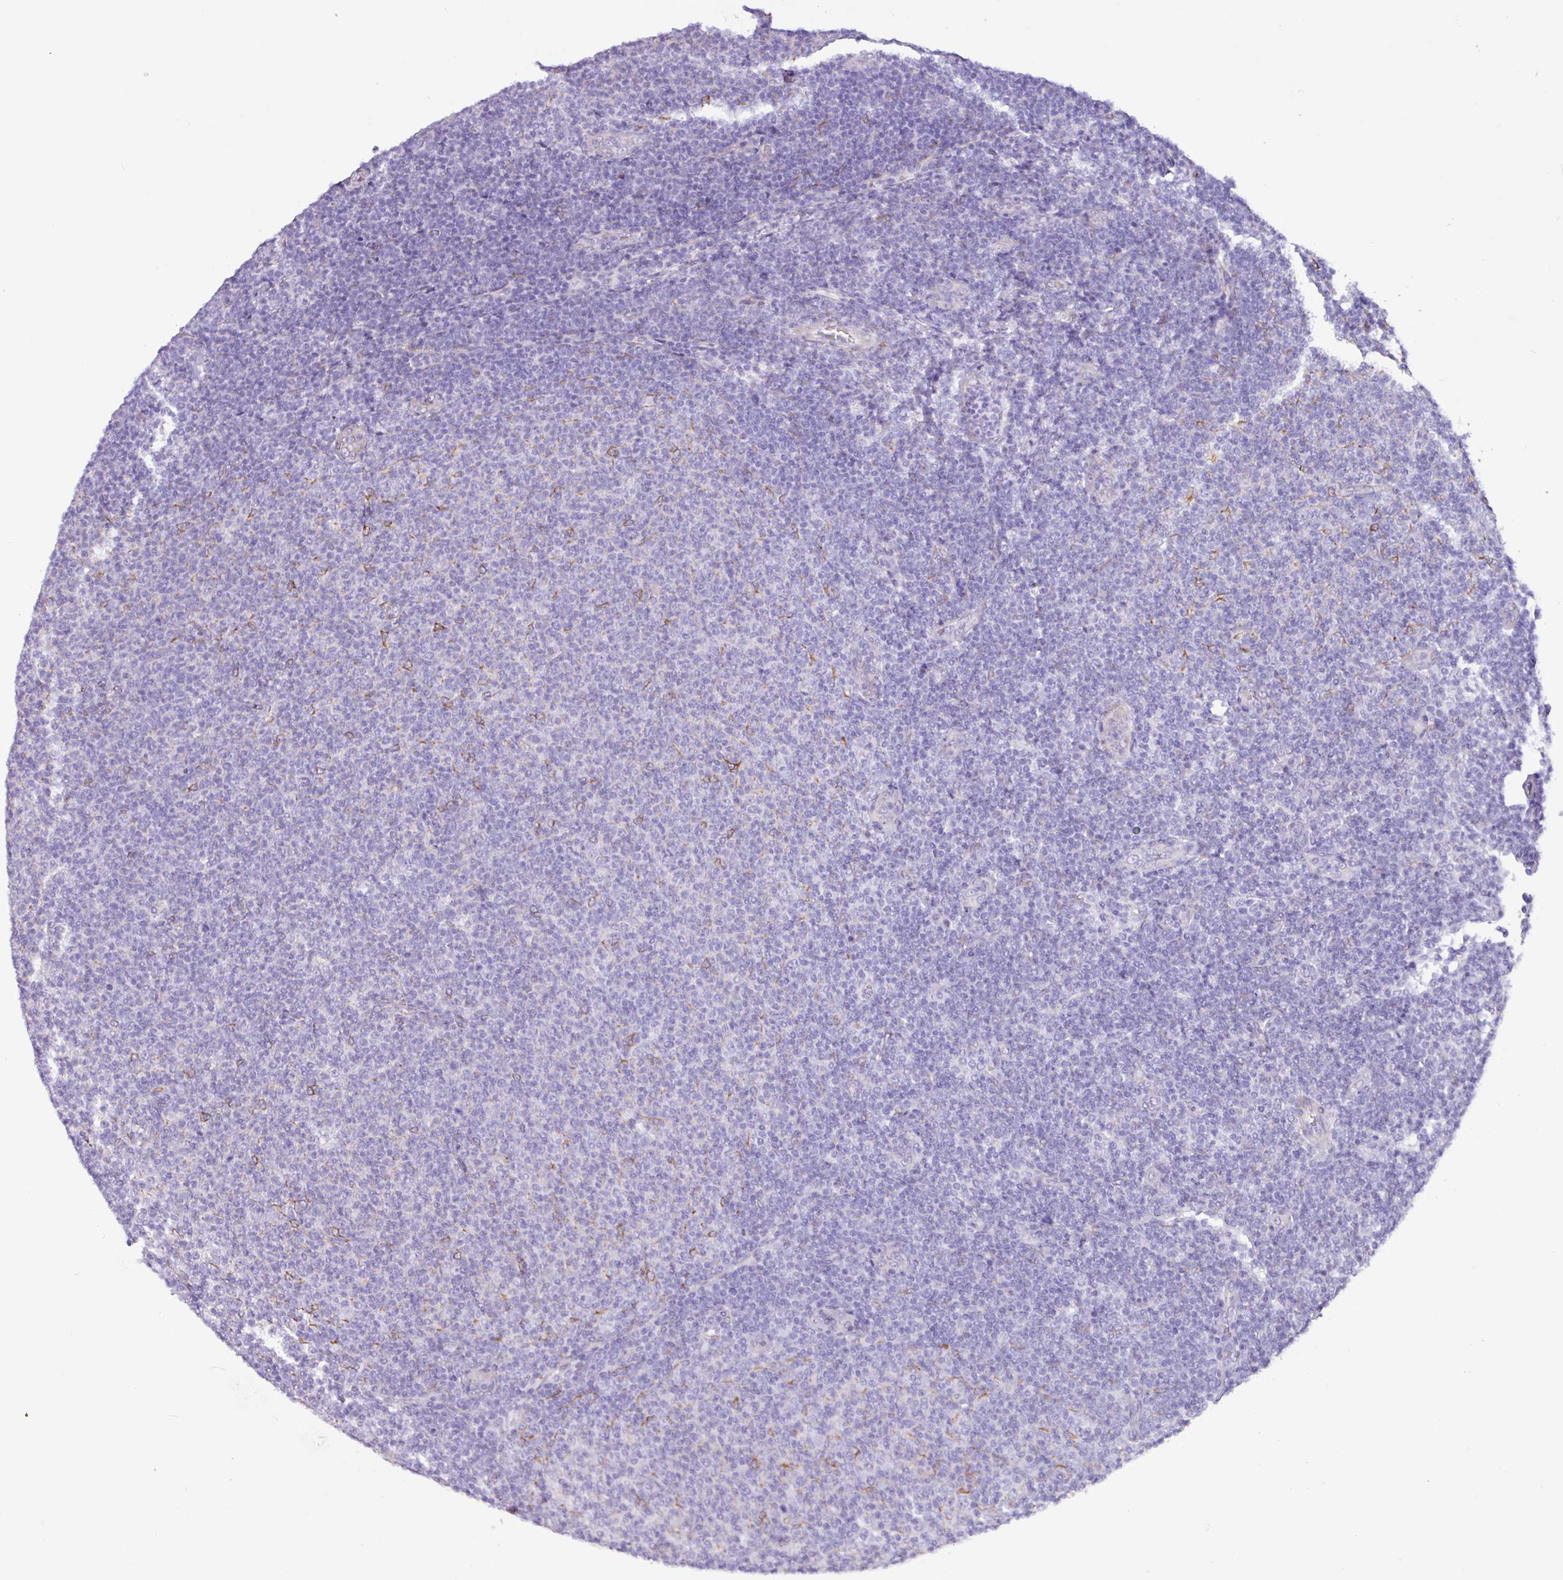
{"staining": {"intensity": "negative", "quantity": "none", "location": "none"}, "tissue": "lymphoma", "cell_type": "Tumor cells", "image_type": "cancer", "snomed": [{"axis": "morphology", "description": "Malignant lymphoma, non-Hodgkin's type, Low grade"}, {"axis": "topography", "description": "Lymph node"}], "caption": "This is a image of immunohistochemistry (IHC) staining of low-grade malignant lymphoma, non-Hodgkin's type, which shows no staining in tumor cells.", "gene": "SLC38A1", "patient": {"sex": "male", "age": 66}}